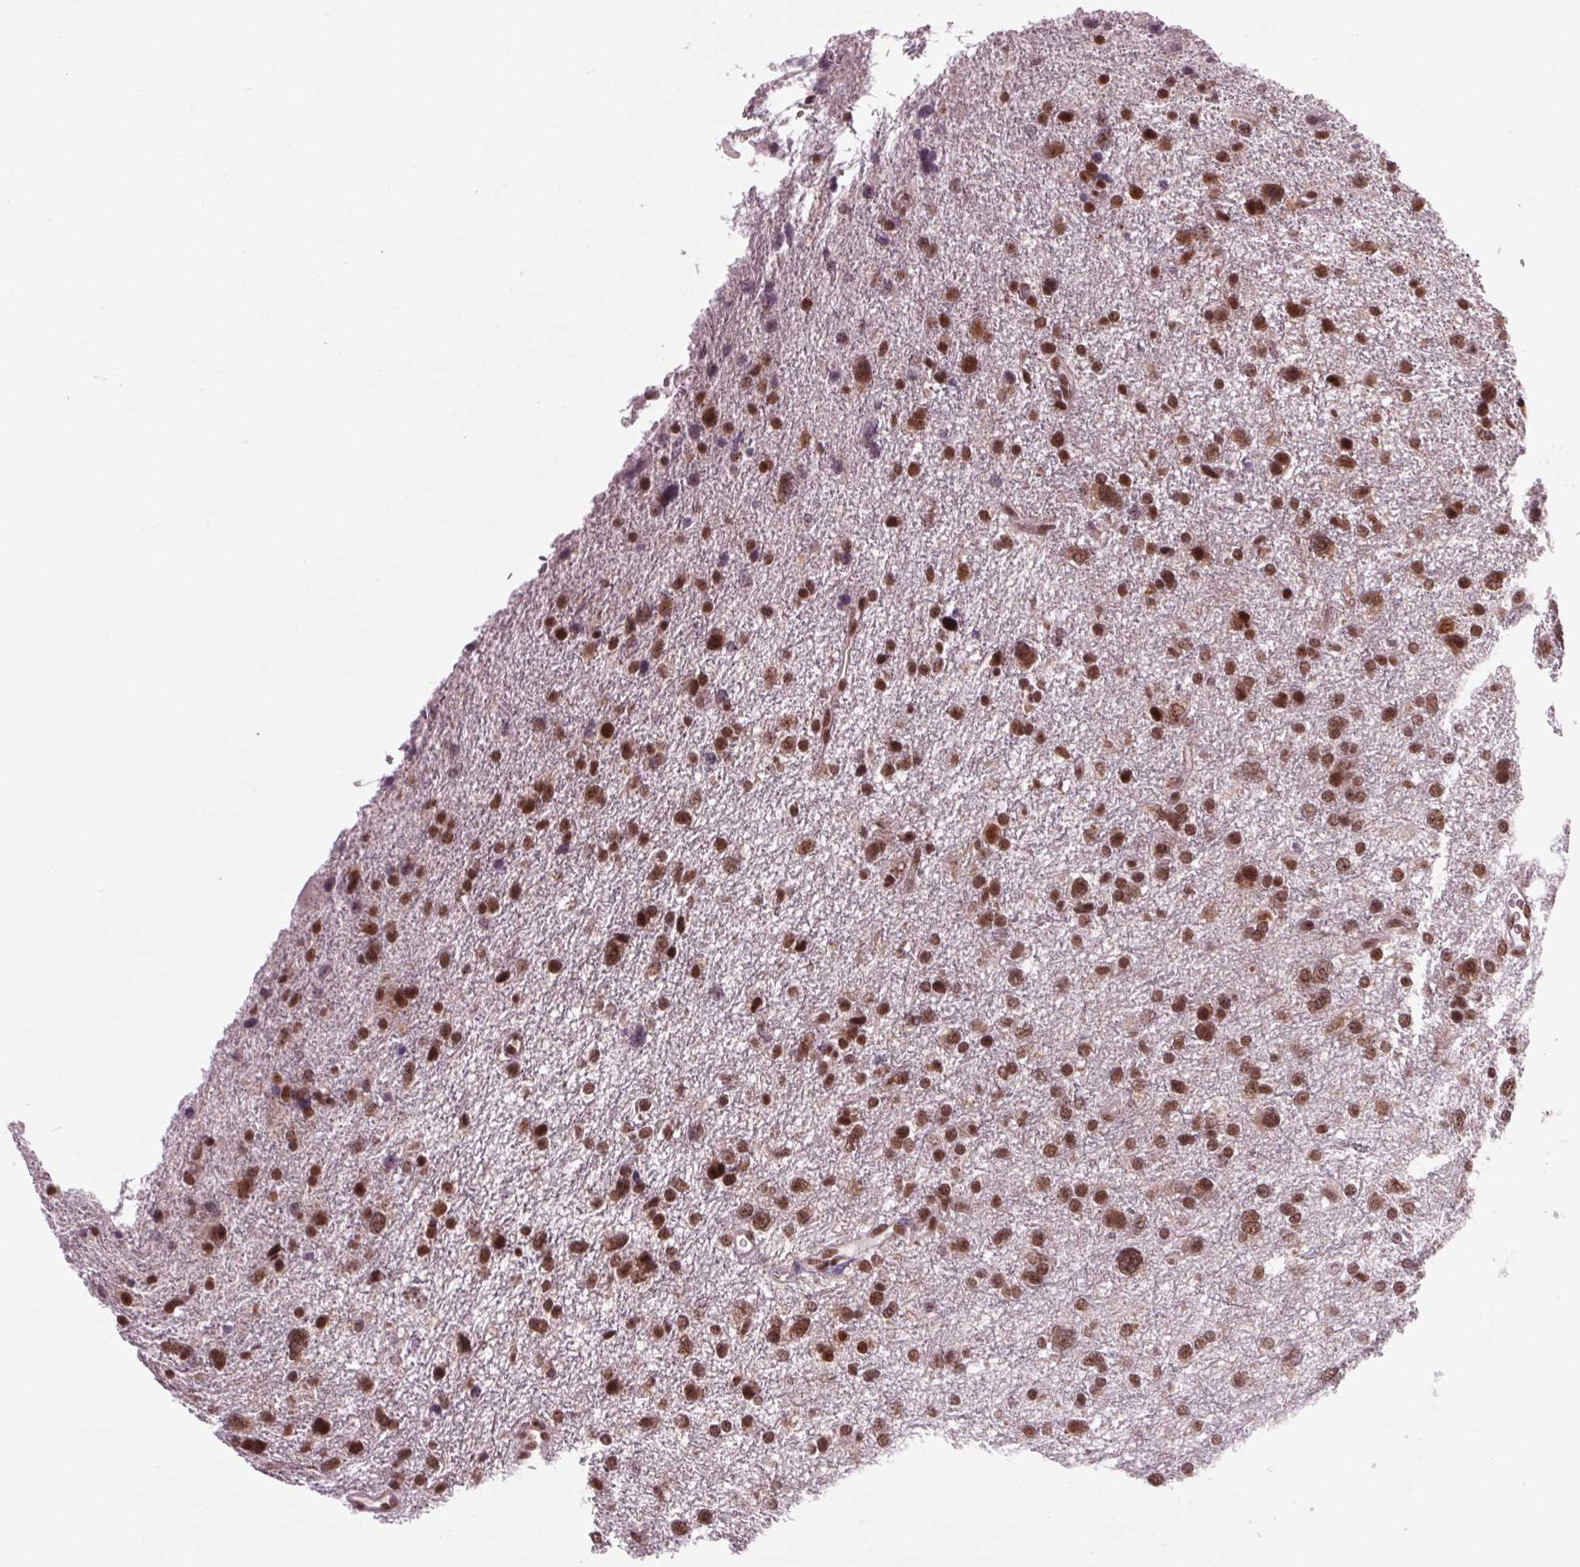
{"staining": {"intensity": "strong", "quantity": ">75%", "location": "nuclear"}, "tissue": "glioma", "cell_type": "Tumor cells", "image_type": "cancer", "snomed": [{"axis": "morphology", "description": "Glioma, malignant, Low grade"}, {"axis": "topography", "description": "Brain"}], "caption": "IHC histopathology image of glioma stained for a protein (brown), which reveals high levels of strong nuclear positivity in about >75% of tumor cells.", "gene": "DDX41", "patient": {"sex": "female", "age": 55}}